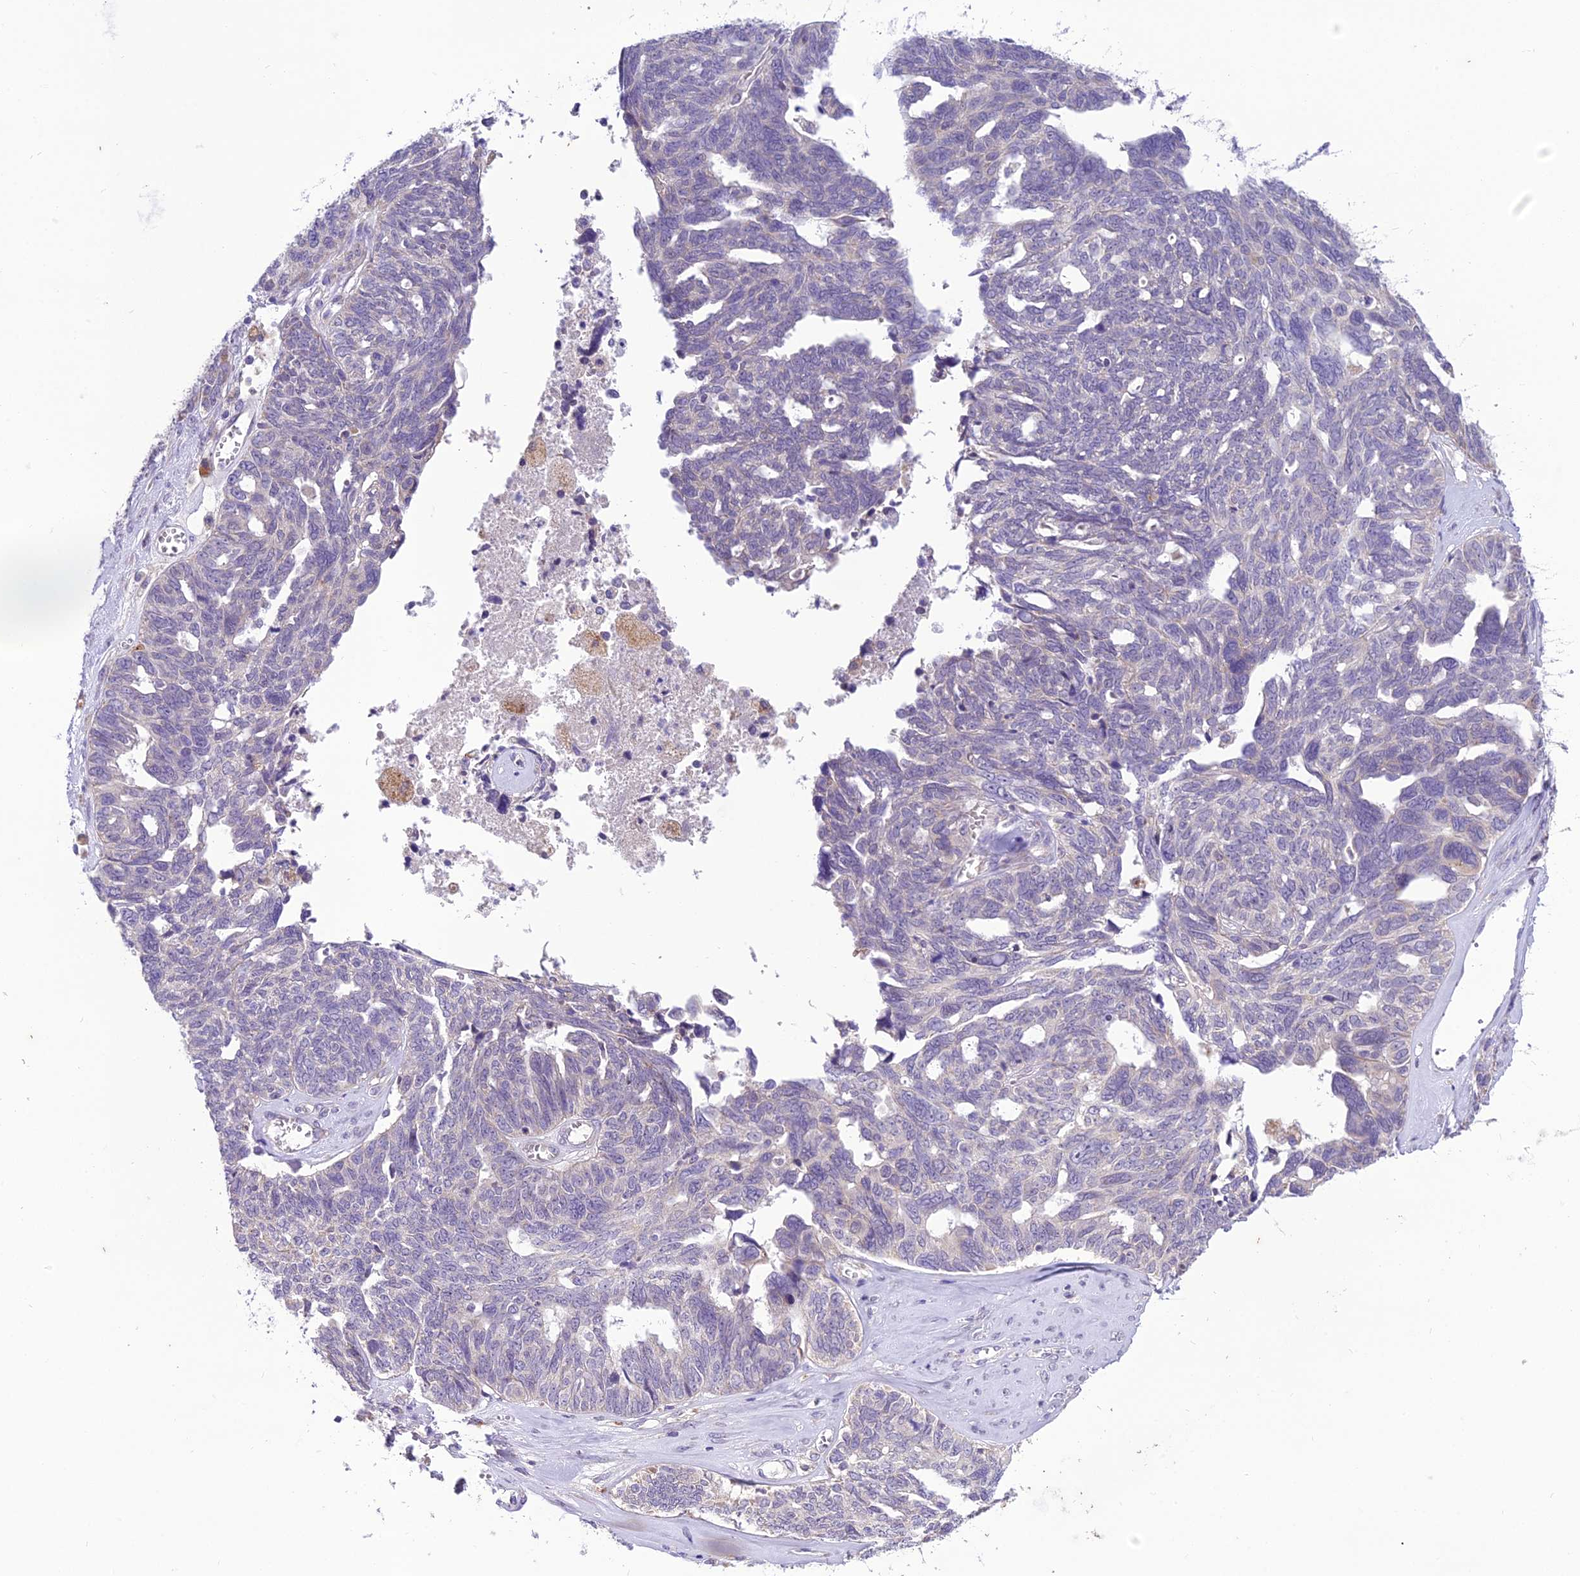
{"staining": {"intensity": "negative", "quantity": "none", "location": "none"}, "tissue": "ovarian cancer", "cell_type": "Tumor cells", "image_type": "cancer", "snomed": [{"axis": "morphology", "description": "Cystadenocarcinoma, serous, NOS"}, {"axis": "topography", "description": "Ovary"}], "caption": "This is a image of IHC staining of ovarian serous cystadenocarcinoma, which shows no staining in tumor cells. (Stains: DAB (3,3'-diaminobenzidine) IHC with hematoxylin counter stain, Microscopy: brightfield microscopy at high magnification).", "gene": "MIIP", "patient": {"sex": "female", "age": 79}}